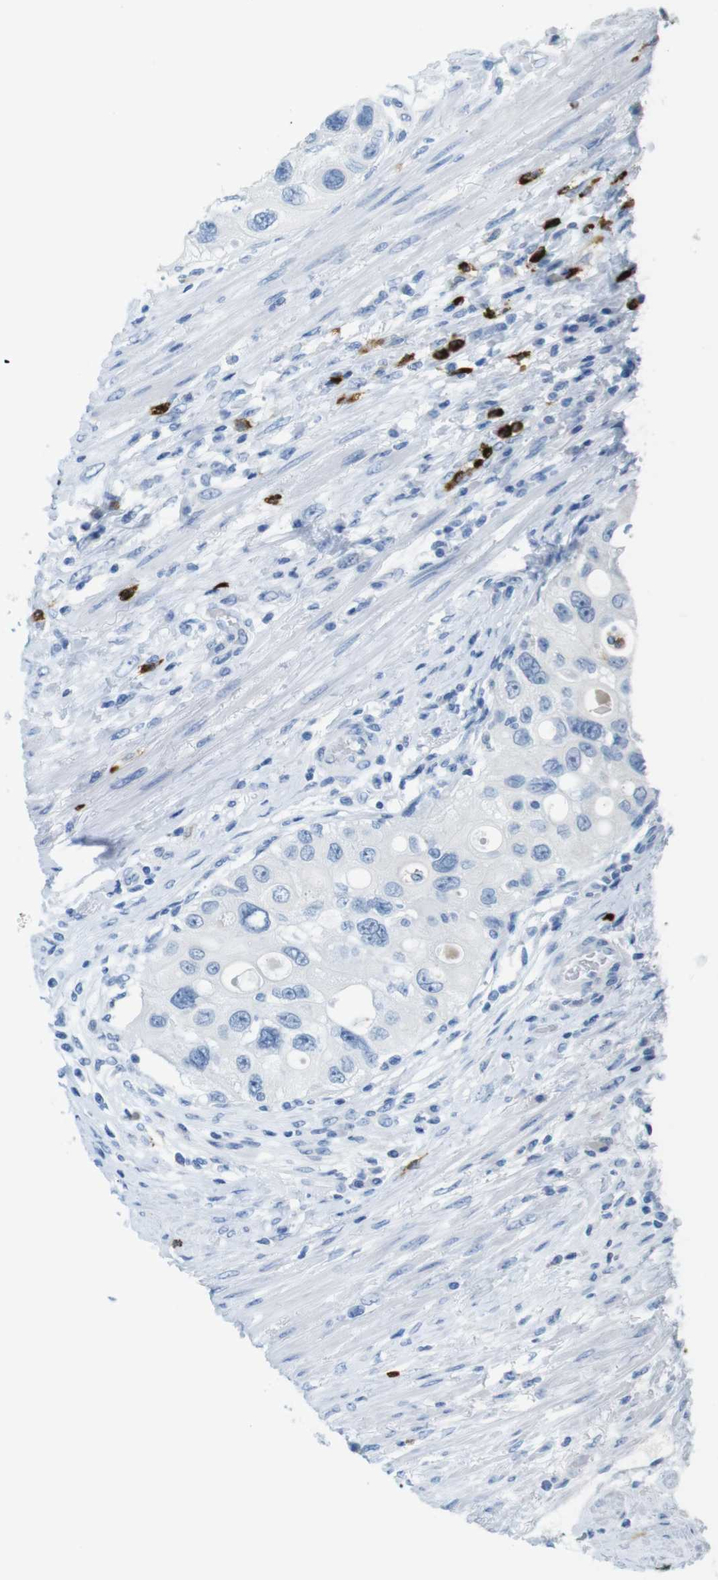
{"staining": {"intensity": "negative", "quantity": "none", "location": "none"}, "tissue": "urothelial cancer", "cell_type": "Tumor cells", "image_type": "cancer", "snomed": [{"axis": "morphology", "description": "Urothelial carcinoma, High grade"}, {"axis": "topography", "description": "Urinary bladder"}], "caption": "A photomicrograph of human urothelial cancer is negative for staining in tumor cells.", "gene": "MCEMP1", "patient": {"sex": "female", "age": 56}}